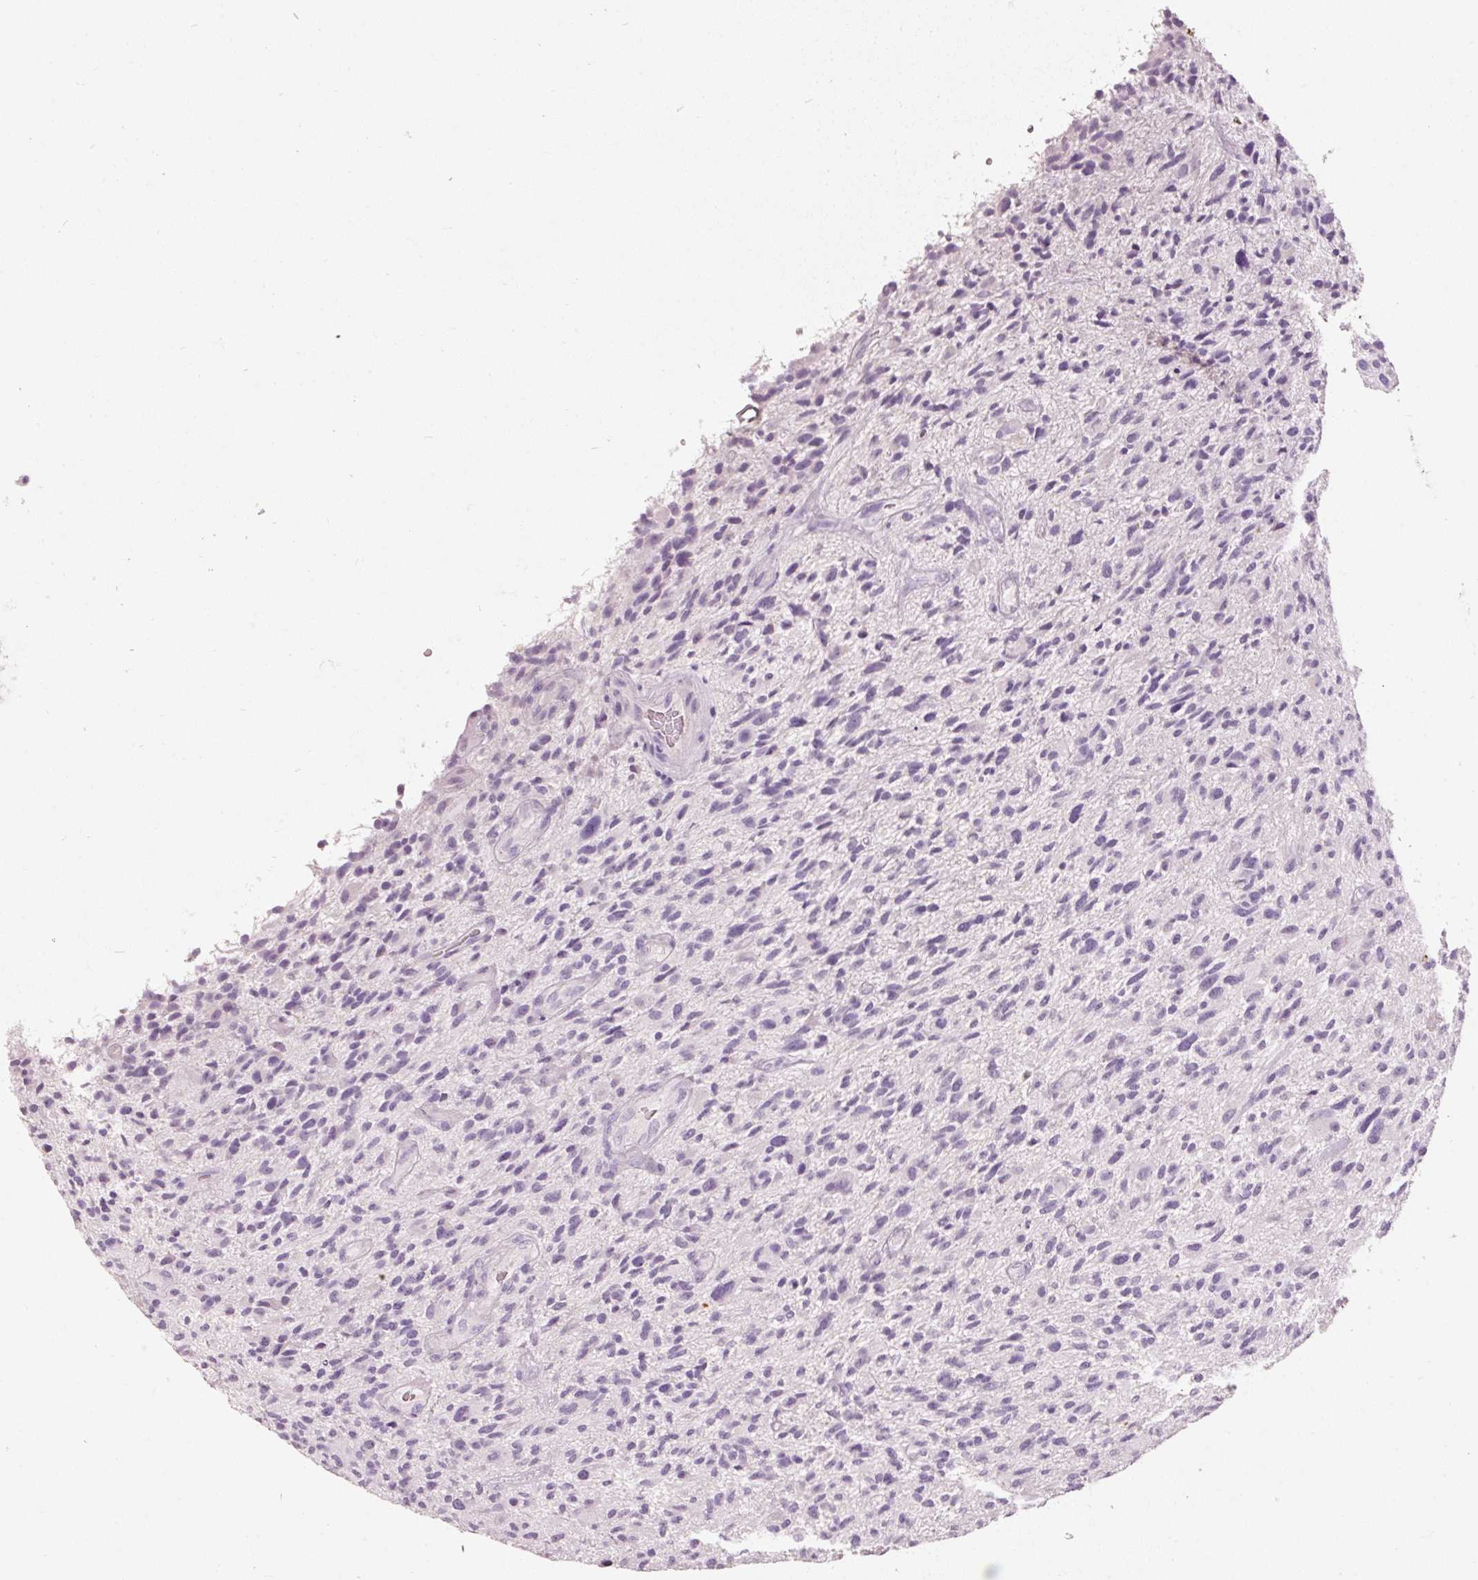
{"staining": {"intensity": "negative", "quantity": "none", "location": "none"}, "tissue": "glioma", "cell_type": "Tumor cells", "image_type": "cancer", "snomed": [{"axis": "morphology", "description": "Glioma, malignant, High grade"}, {"axis": "topography", "description": "Brain"}], "caption": "Human glioma stained for a protein using immunohistochemistry (IHC) displays no staining in tumor cells.", "gene": "MUC5AC", "patient": {"sex": "male", "age": 47}}